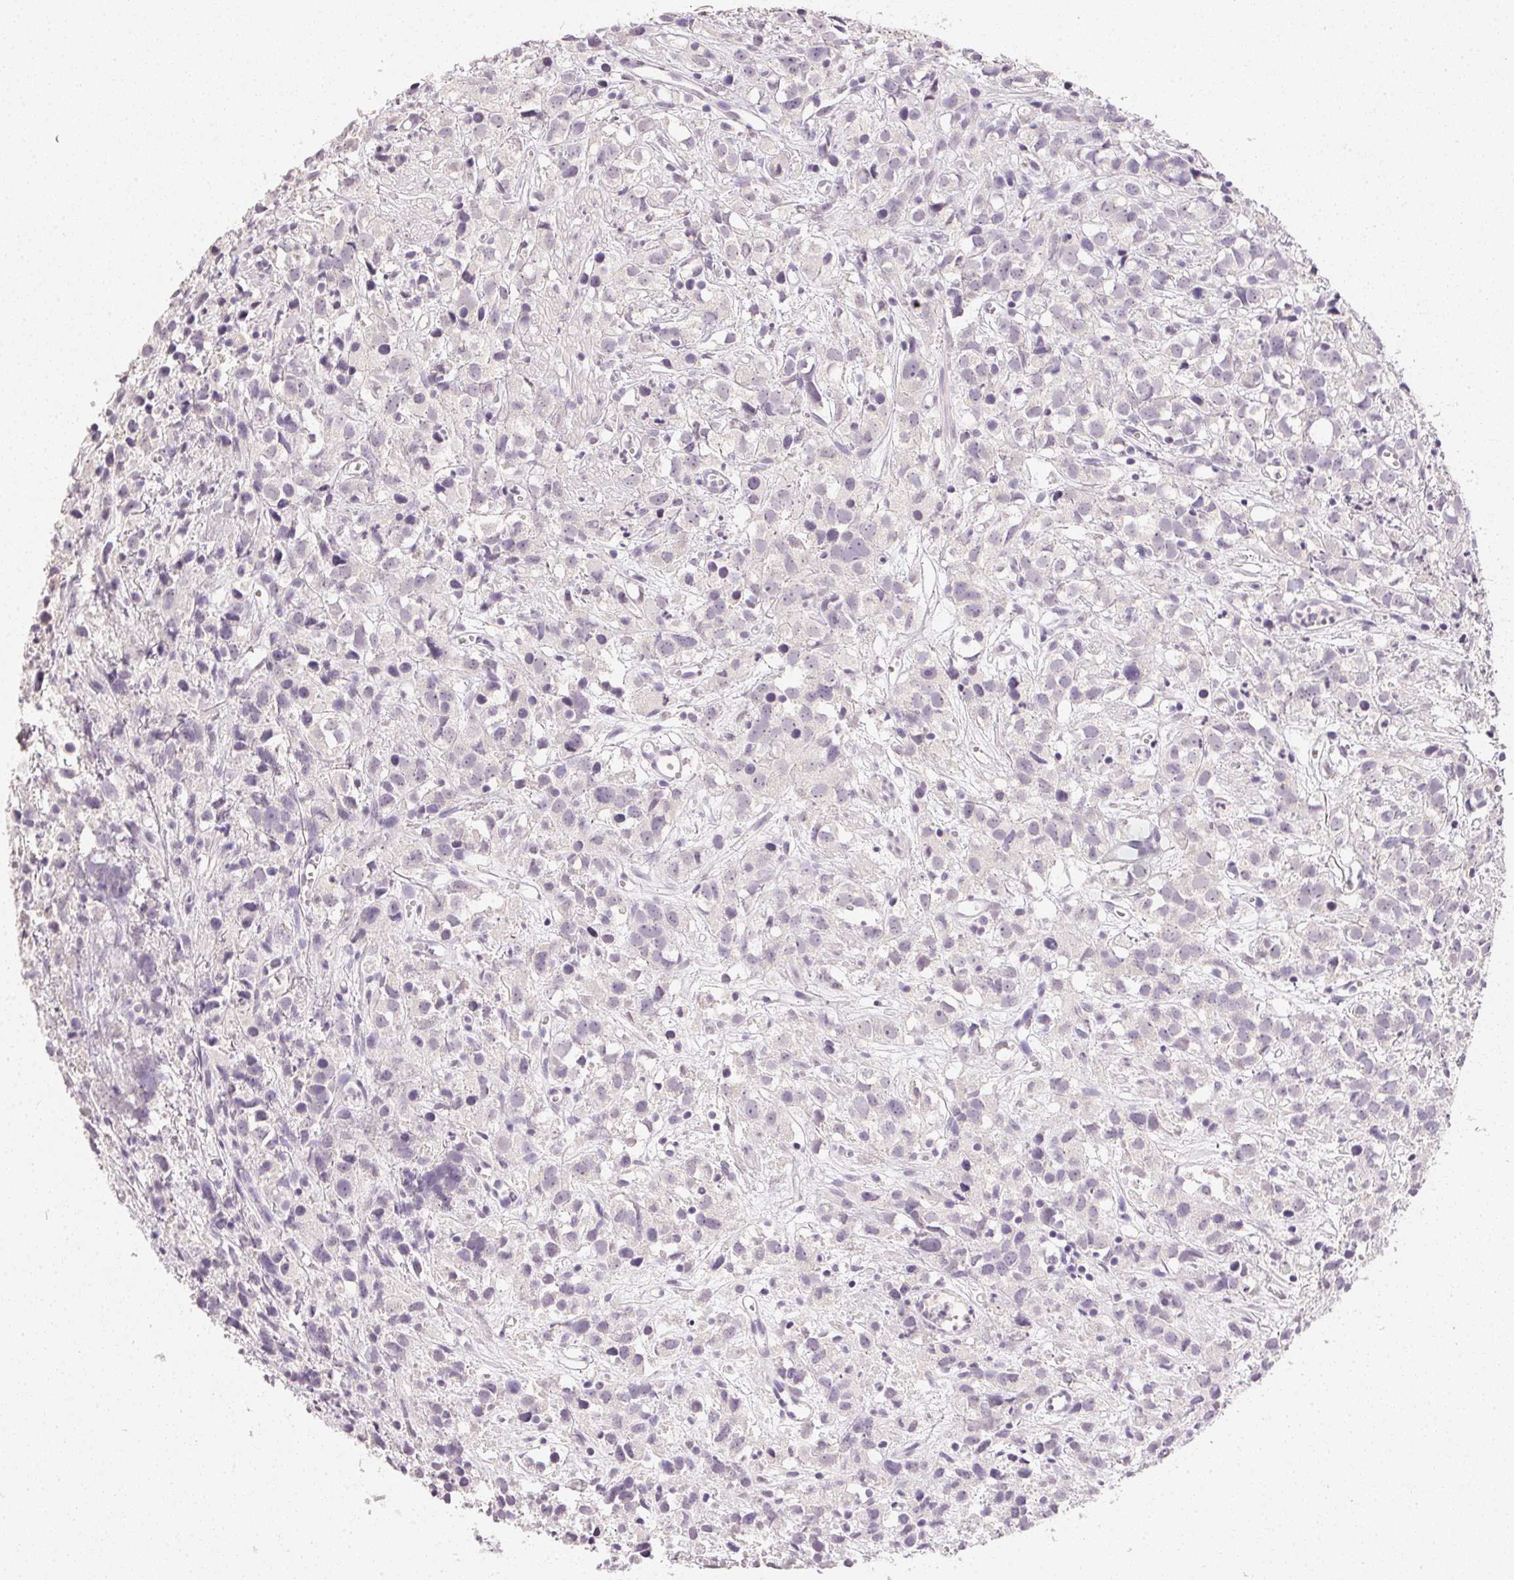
{"staining": {"intensity": "negative", "quantity": "none", "location": "none"}, "tissue": "prostate cancer", "cell_type": "Tumor cells", "image_type": "cancer", "snomed": [{"axis": "morphology", "description": "Adenocarcinoma, High grade"}, {"axis": "topography", "description": "Prostate"}], "caption": "An immunohistochemistry (IHC) micrograph of prostate adenocarcinoma (high-grade) is shown. There is no staining in tumor cells of prostate adenocarcinoma (high-grade).", "gene": "PPY", "patient": {"sex": "male", "age": 68}}